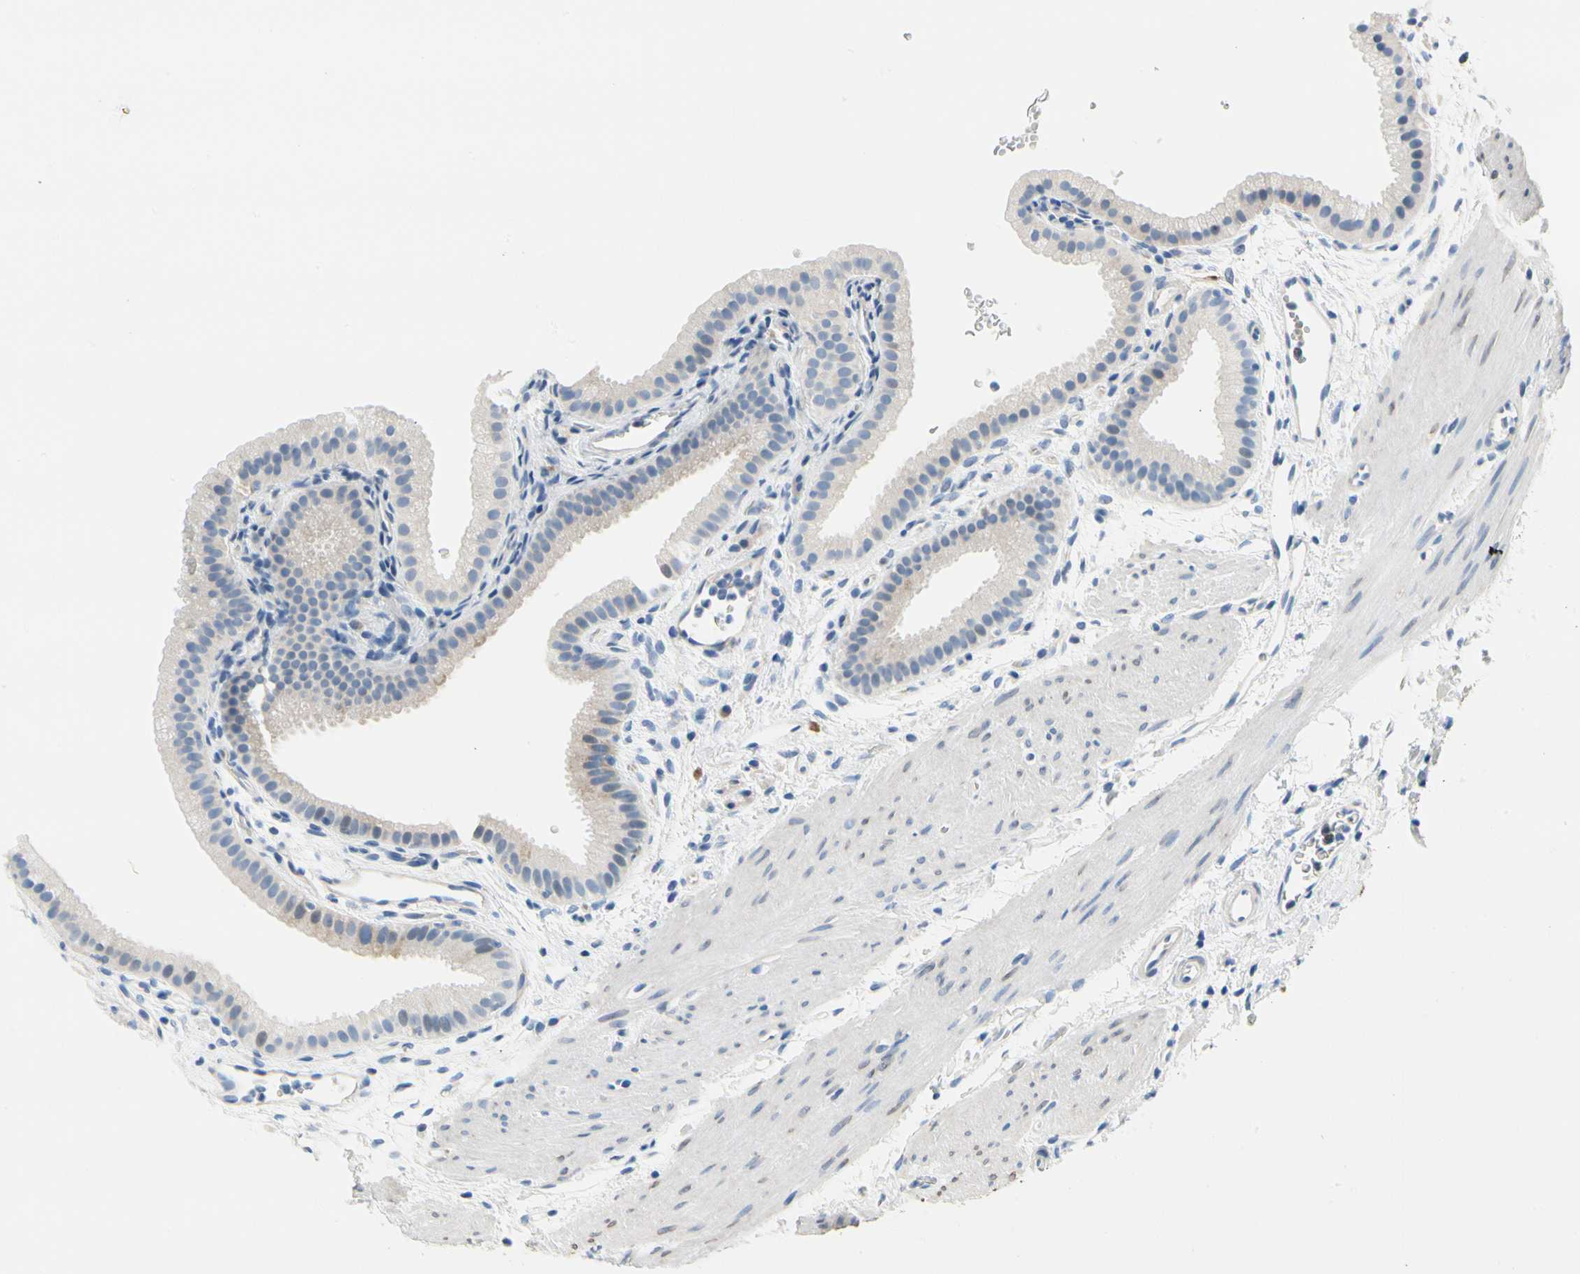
{"staining": {"intensity": "negative", "quantity": "none", "location": "none"}, "tissue": "gallbladder", "cell_type": "Glandular cells", "image_type": "normal", "snomed": [{"axis": "morphology", "description": "Normal tissue, NOS"}, {"axis": "topography", "description": "Gallbladder"}], "caption": "The histopathology image demonstrates no significant expression in glandular cells of gallbladder.", "gene": "STXBP1", "patient": {"sex": "female", "age": 64}}